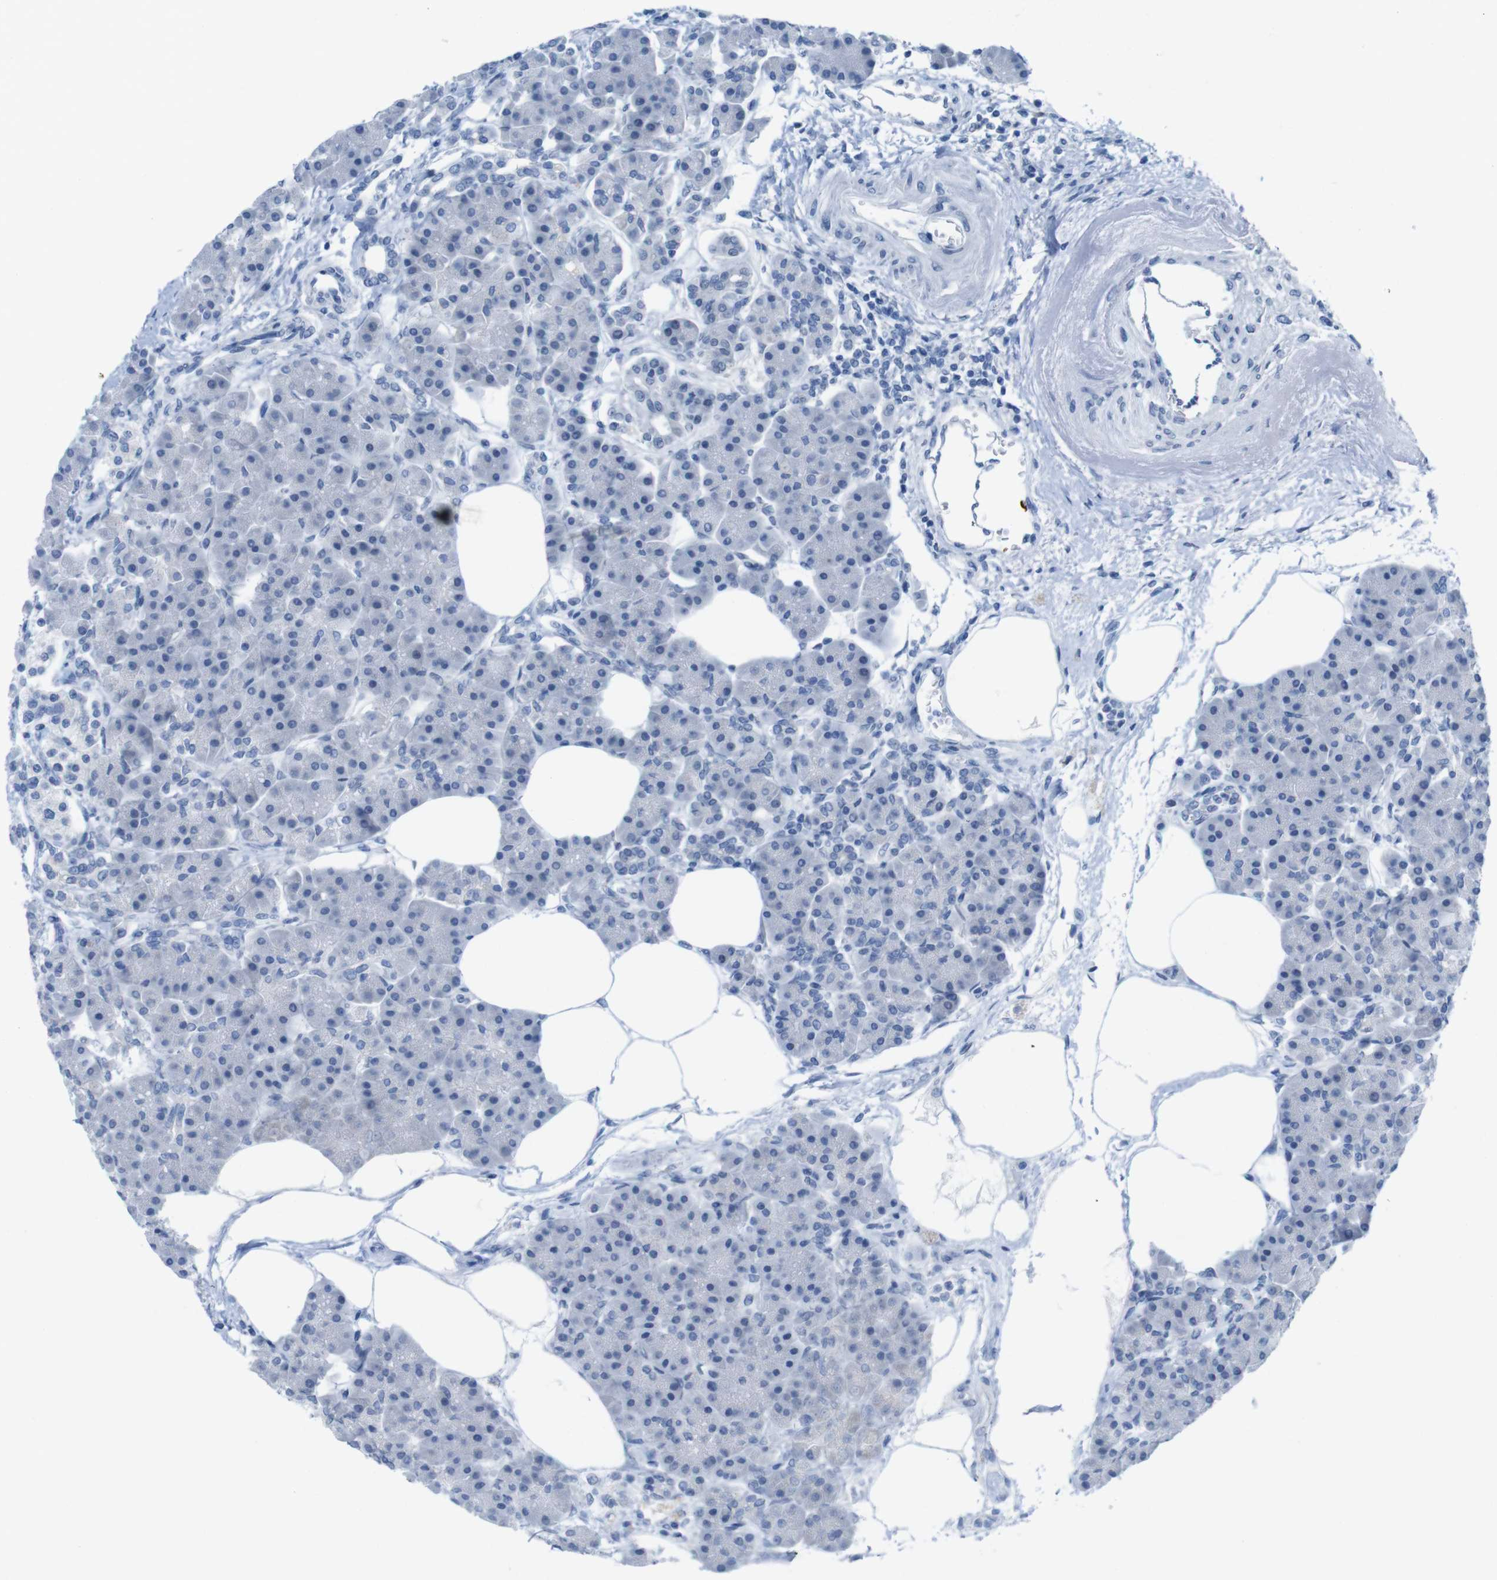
{"staining": {"intensity": "negative", "quantity": "none", "location": "none"}, "tissue": "pancreas", "cell_type": "Exocrine glandular cells", "image_type": "normal", "snomed": [{"axis": "morphology", "description": "Normal tissue, NOS"}, {"axis": "topography", "description": "Pancreas"}], "caption": "High magnification brightfield microscopy of benign pancreas stained with DAB (brown) and counterstained with hematoxylin (blue): exocrine glandular cells show no significant expression. (Immunohistochemistry (ihc), brightfield microscopy, high magnification).", "gene": "OPN1SW", "patient": {"sex": "female", "age": 70}}